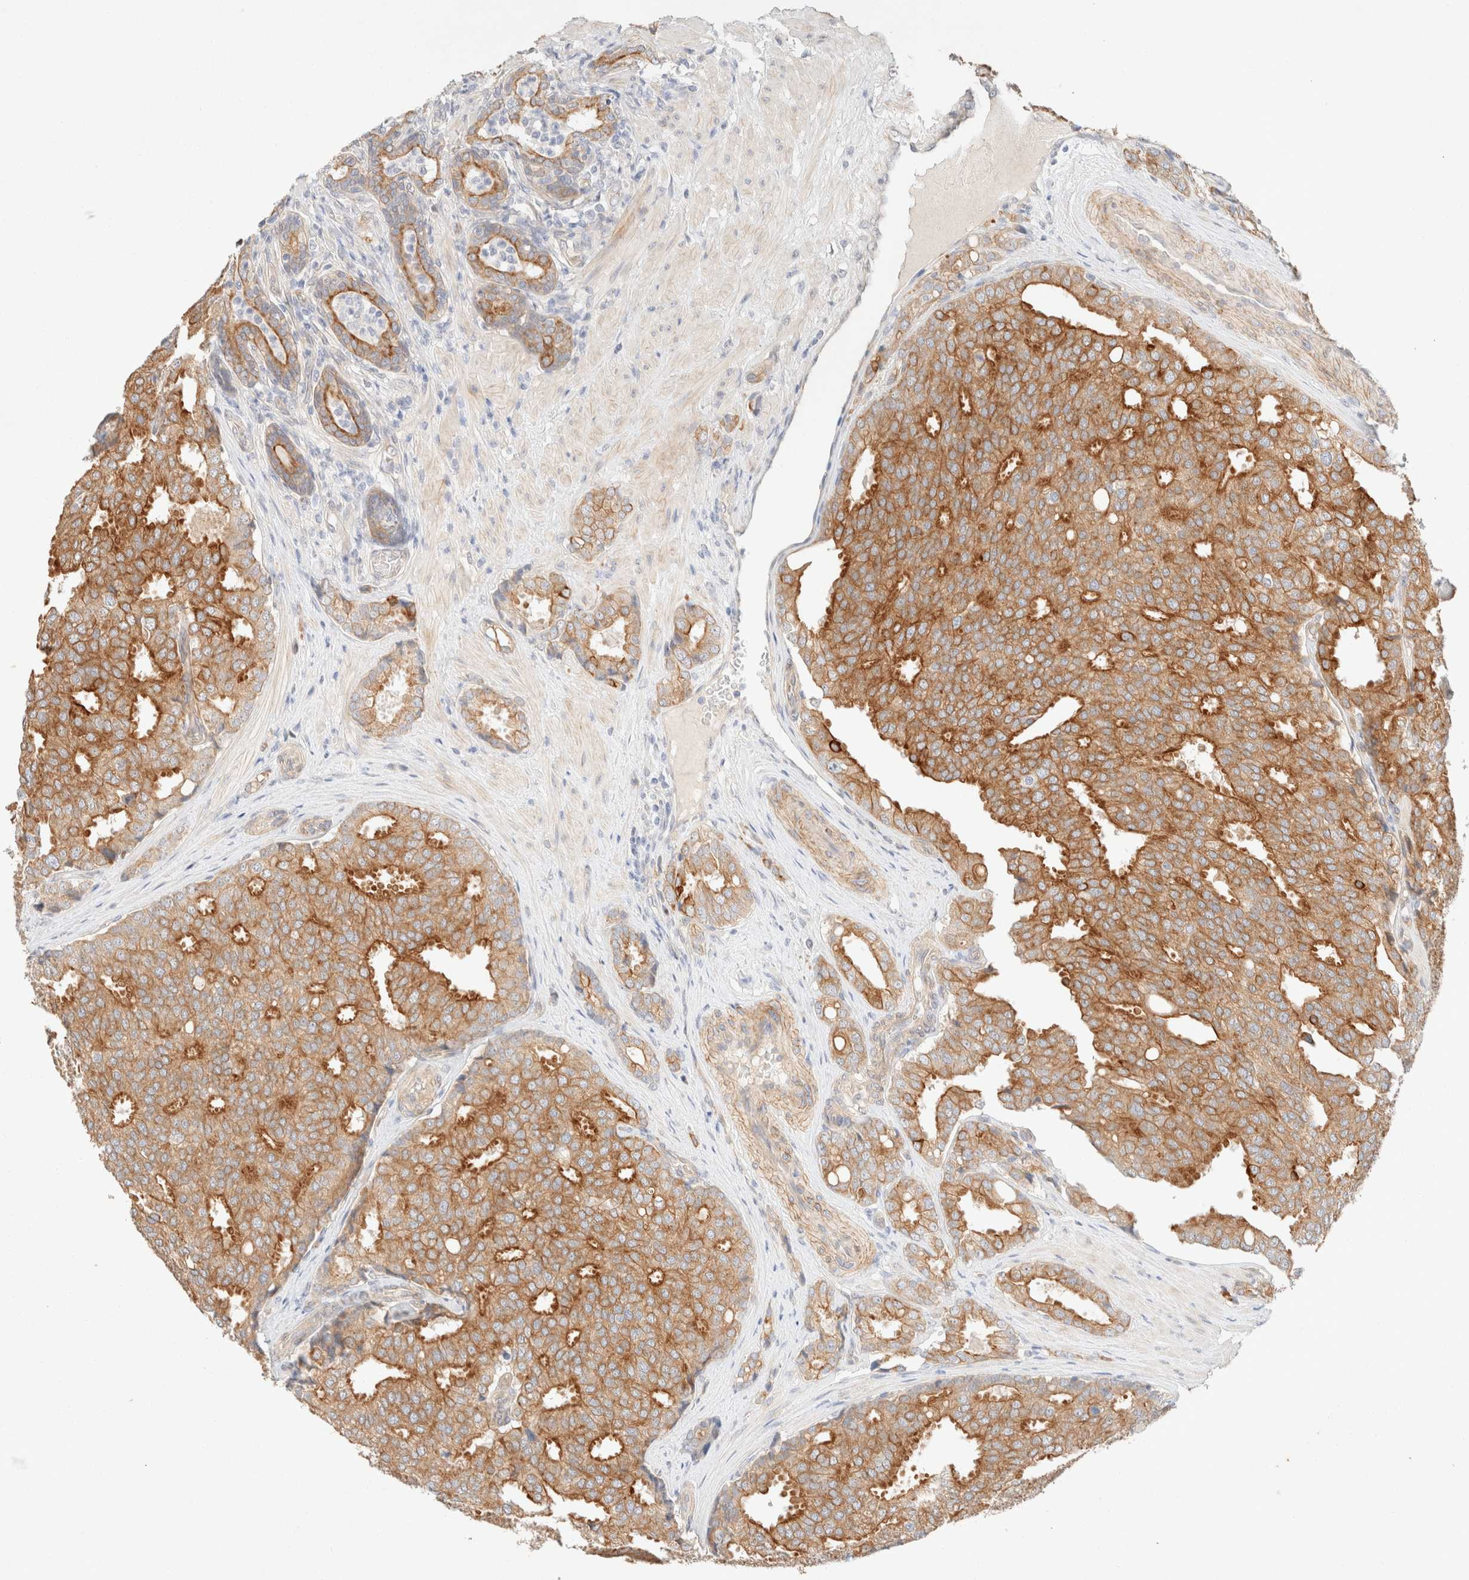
{"staining": {"intensity": "strong", "quantity": "25%-75%", "location": "cytoplasmic/membranous"}, "tissue": "prostate cancer", "cell_type": "Tumor cells", "image_type": "cancer", "snomed": [{"axis": "morphology", "description": "Adenocarcinoma, High grade"}, {"axis": "topography", "description": "Prostate"}], "caption": "Brown immunohistochemical staining in human high-grade adenocarcinoma (prostate) exhibits strong cytoplasmic/membranous staining in about 25%-75% of tumor cells. The protein is stained brown, and the nuclei are stained in blue (DAB (3,3'-diaminobenzidine) IHC with brightfield microscopy, high magnification).", "gene": "CSNK1E", "patient": {"sex": "male", "age": 50}}